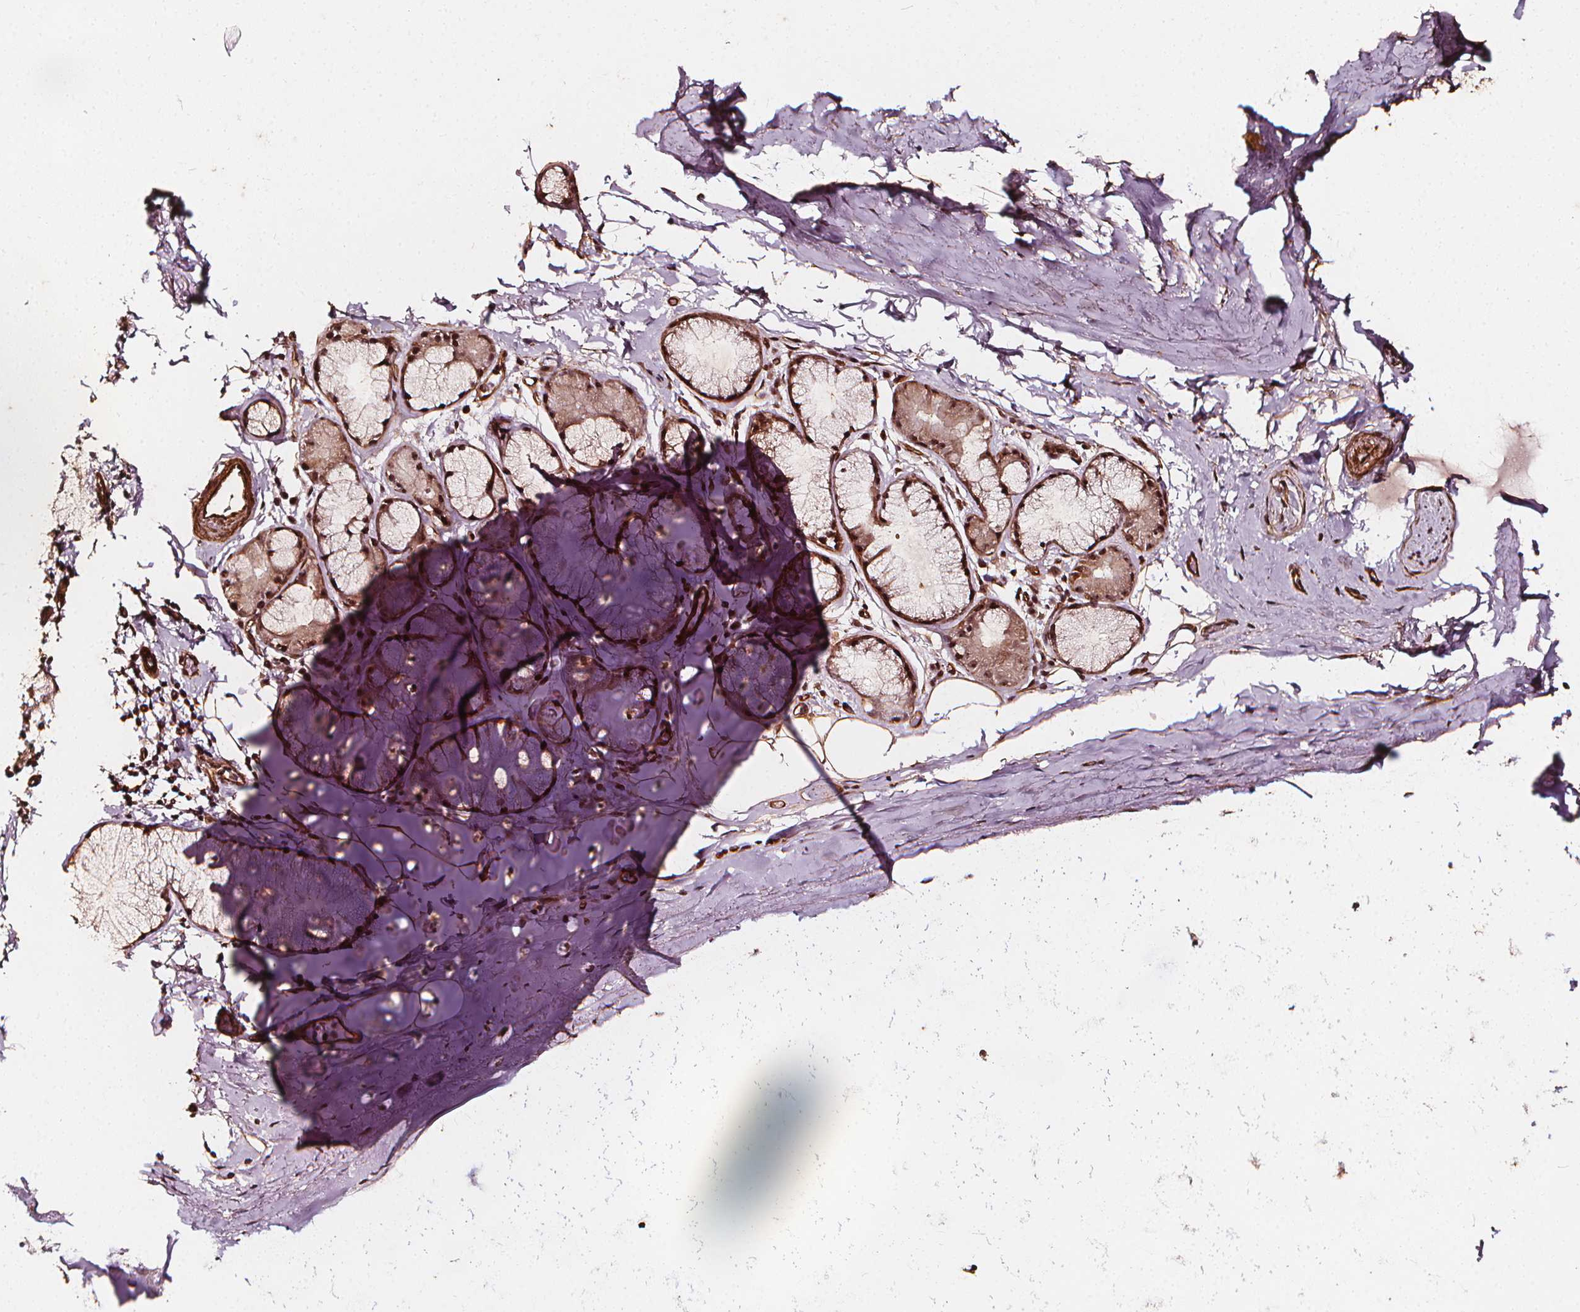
{"staining": {"intensity": "weak", "quantity": ">75%", "location": "cytoplasmic/membranous"}, "tissue": "adipose tissue", "cell_type": "Adipocytes", "image_type": "normal", "snomed": [{"axis": "morphology", "description": "Normal tissue, NOS"}, {"axis": "topography", "description": "Bronchus"}, {"axis": "topography", "description": "Lung"}], "caption": "Protein analysis of normal adipose tissue displays weak cytoplasmic/membranous staining in approximately >75% of adipocytes. The staining was performed using DAB, with brown indicating positive protein expression. Nuclei are stained blue with hematoxylin.", "gene": "EXOSC9", "patient": {"sex": "female", "age": 57}}